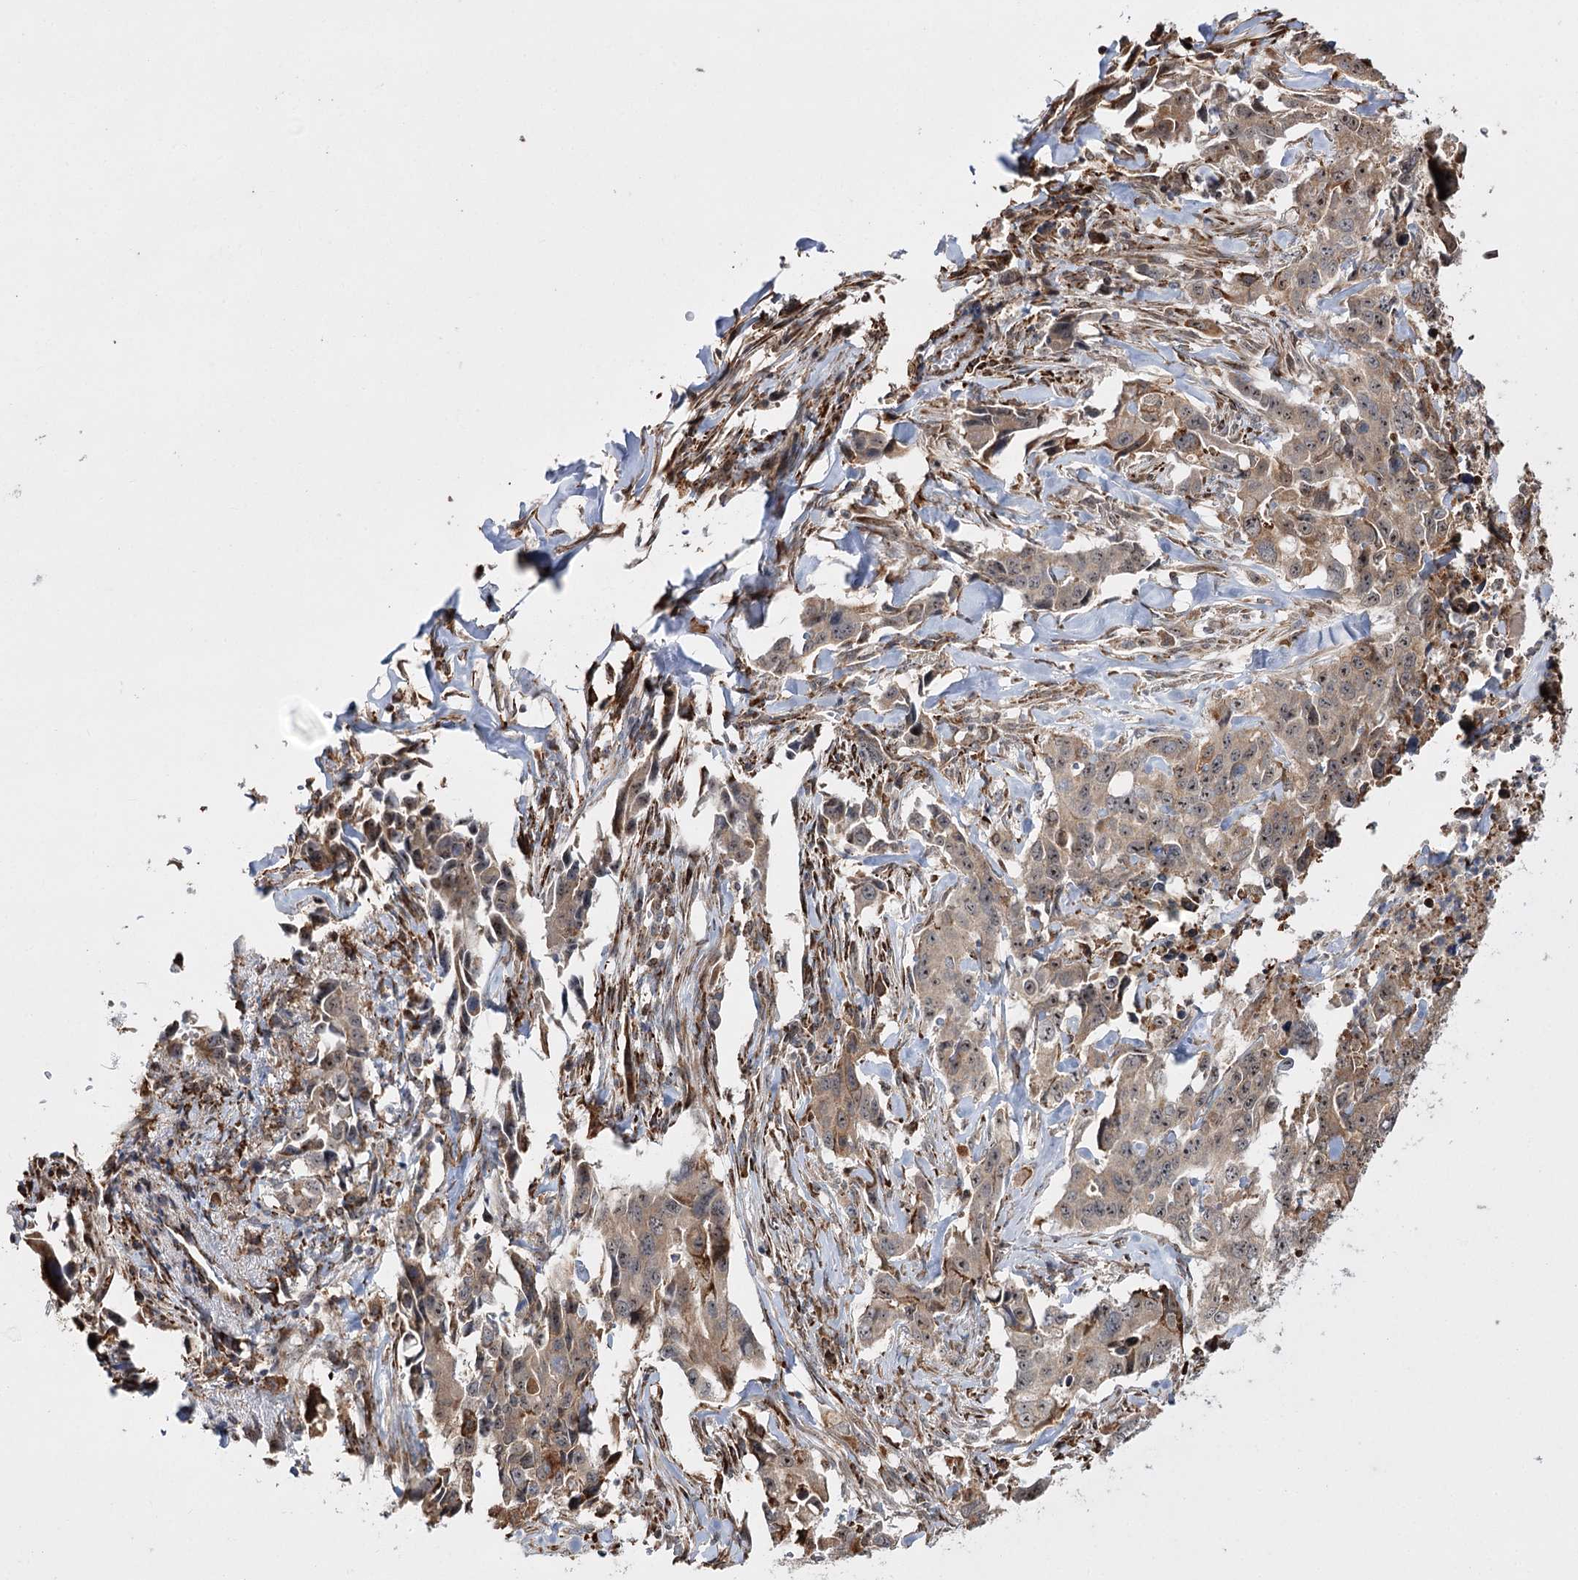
{"staining": {"intensity": "weak", "quantity": ">75%", "location": "cytoplasmic/membranous,nuclear"}, "tissue": "lung cancer", "cell_type": "Tumor cells", "image_type": "cancer", "snomed": [{"axis": "morphology", "description": "Adenocarcinoma, NOS"}, {"axis": "topography", "description": "Lung"}], "caption": "A histopathology image of human lung adenocarcinoma stained for a protein displays weak cytoplasmic/membranous and nuclear brown staining in tumor cells.", "gene": "FANCL", "patient": {"sex": "female", "age": 51}}